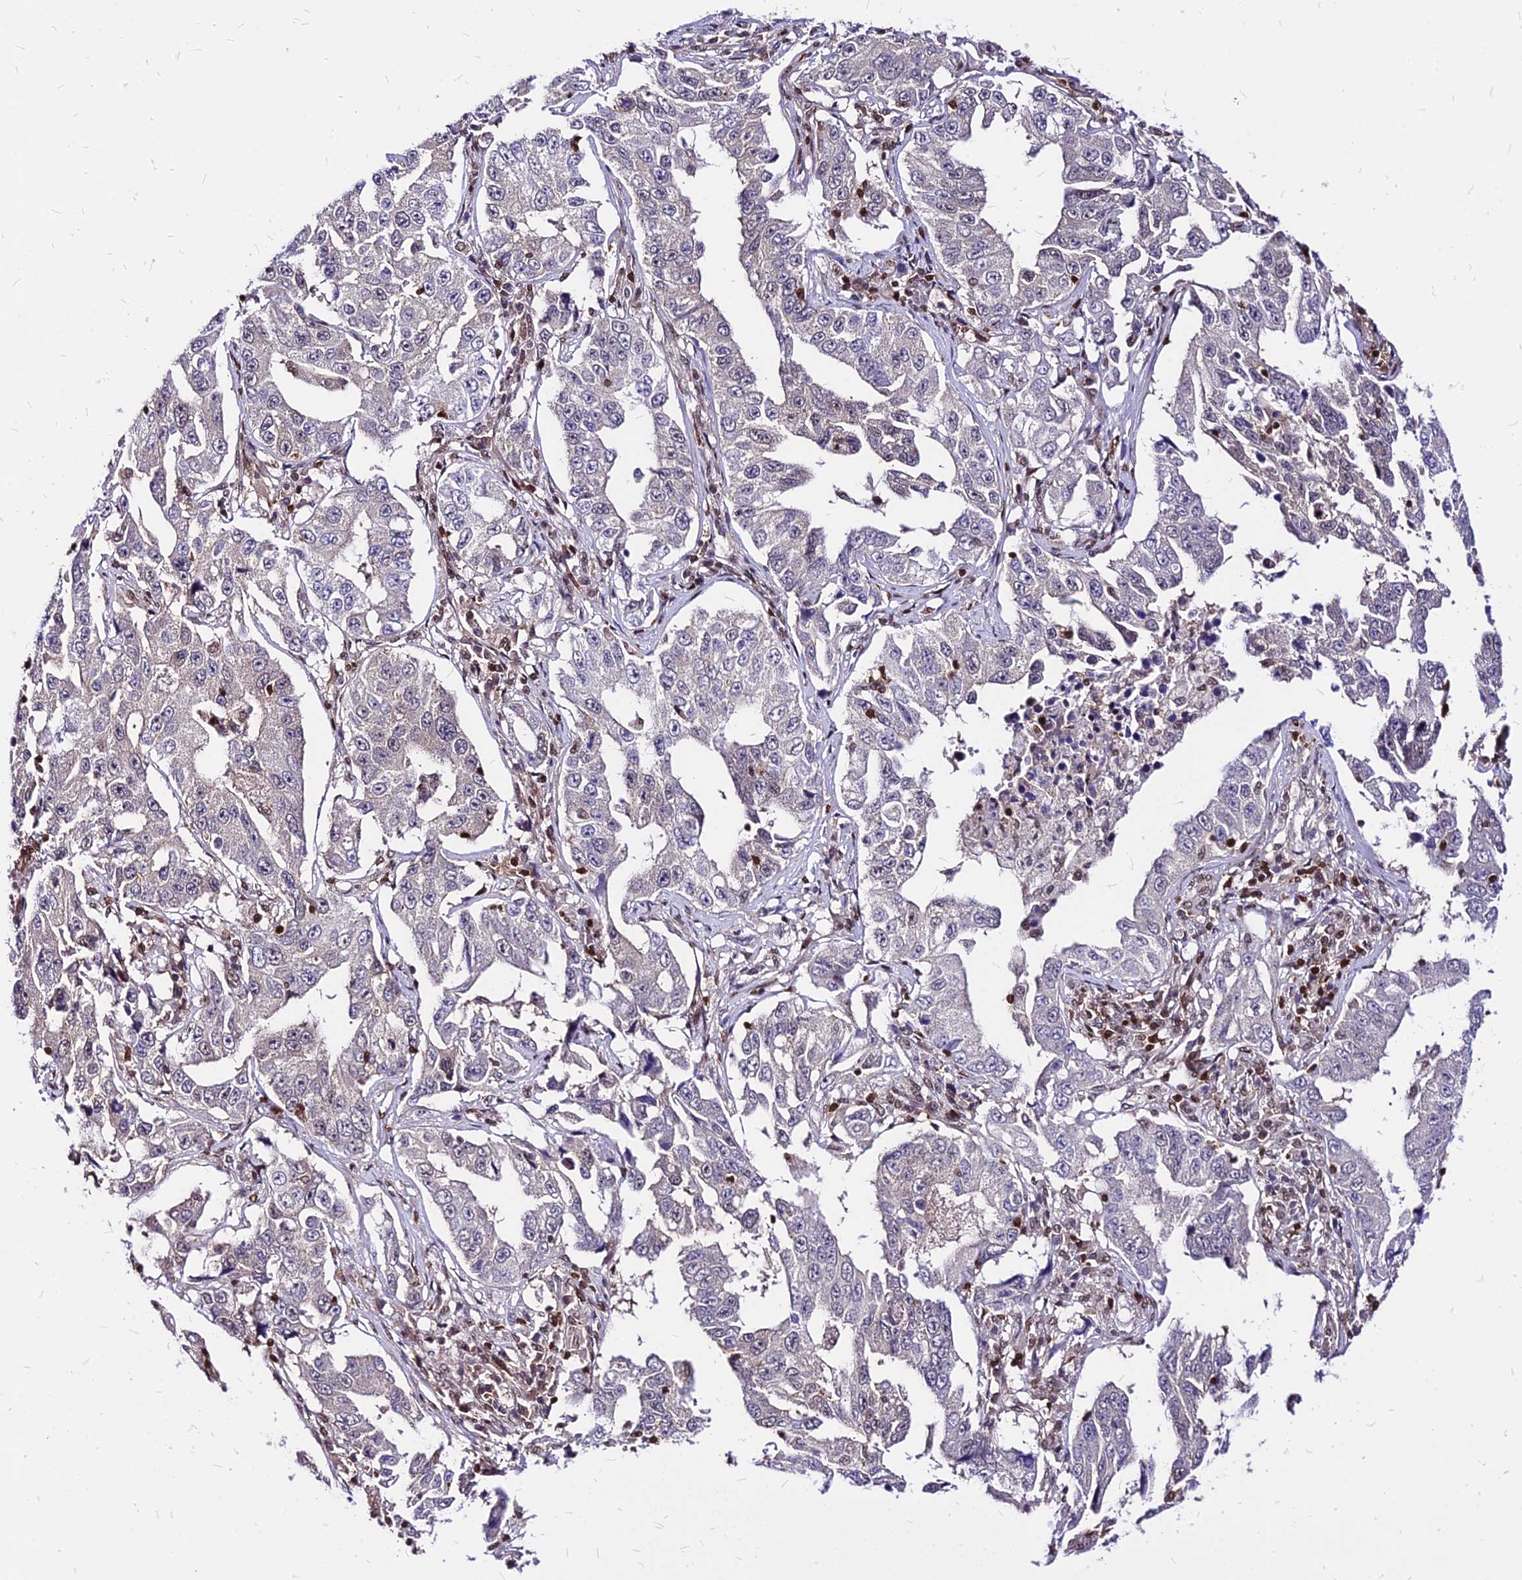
{"staining": {"intensity": "negative", "quantity": "none", "location": "none"}, "tissue": "lung cancer", "cell_type": "Tumor cells", "image_type": "cancer", "snomed": [{"axis": "morphology", "description": "Adenocarcinoma, NOS"}, {"axis": "topography", "description": "Lung"}], "caption": "An immunohistochemistry (IHC) histopathology image of adenocarcinoma (lung) is shown. There is no staining in tumor cells of adenocarcinoma (lung). Brightfield microscopy of immunohistochemistry stained with DAB (3,3'-diaminobenzidine) (brown) and hematoxylin (blue), captured at high magnification.", "gene": "PAXX", "patient": {"sex": "female", "age": 51}}